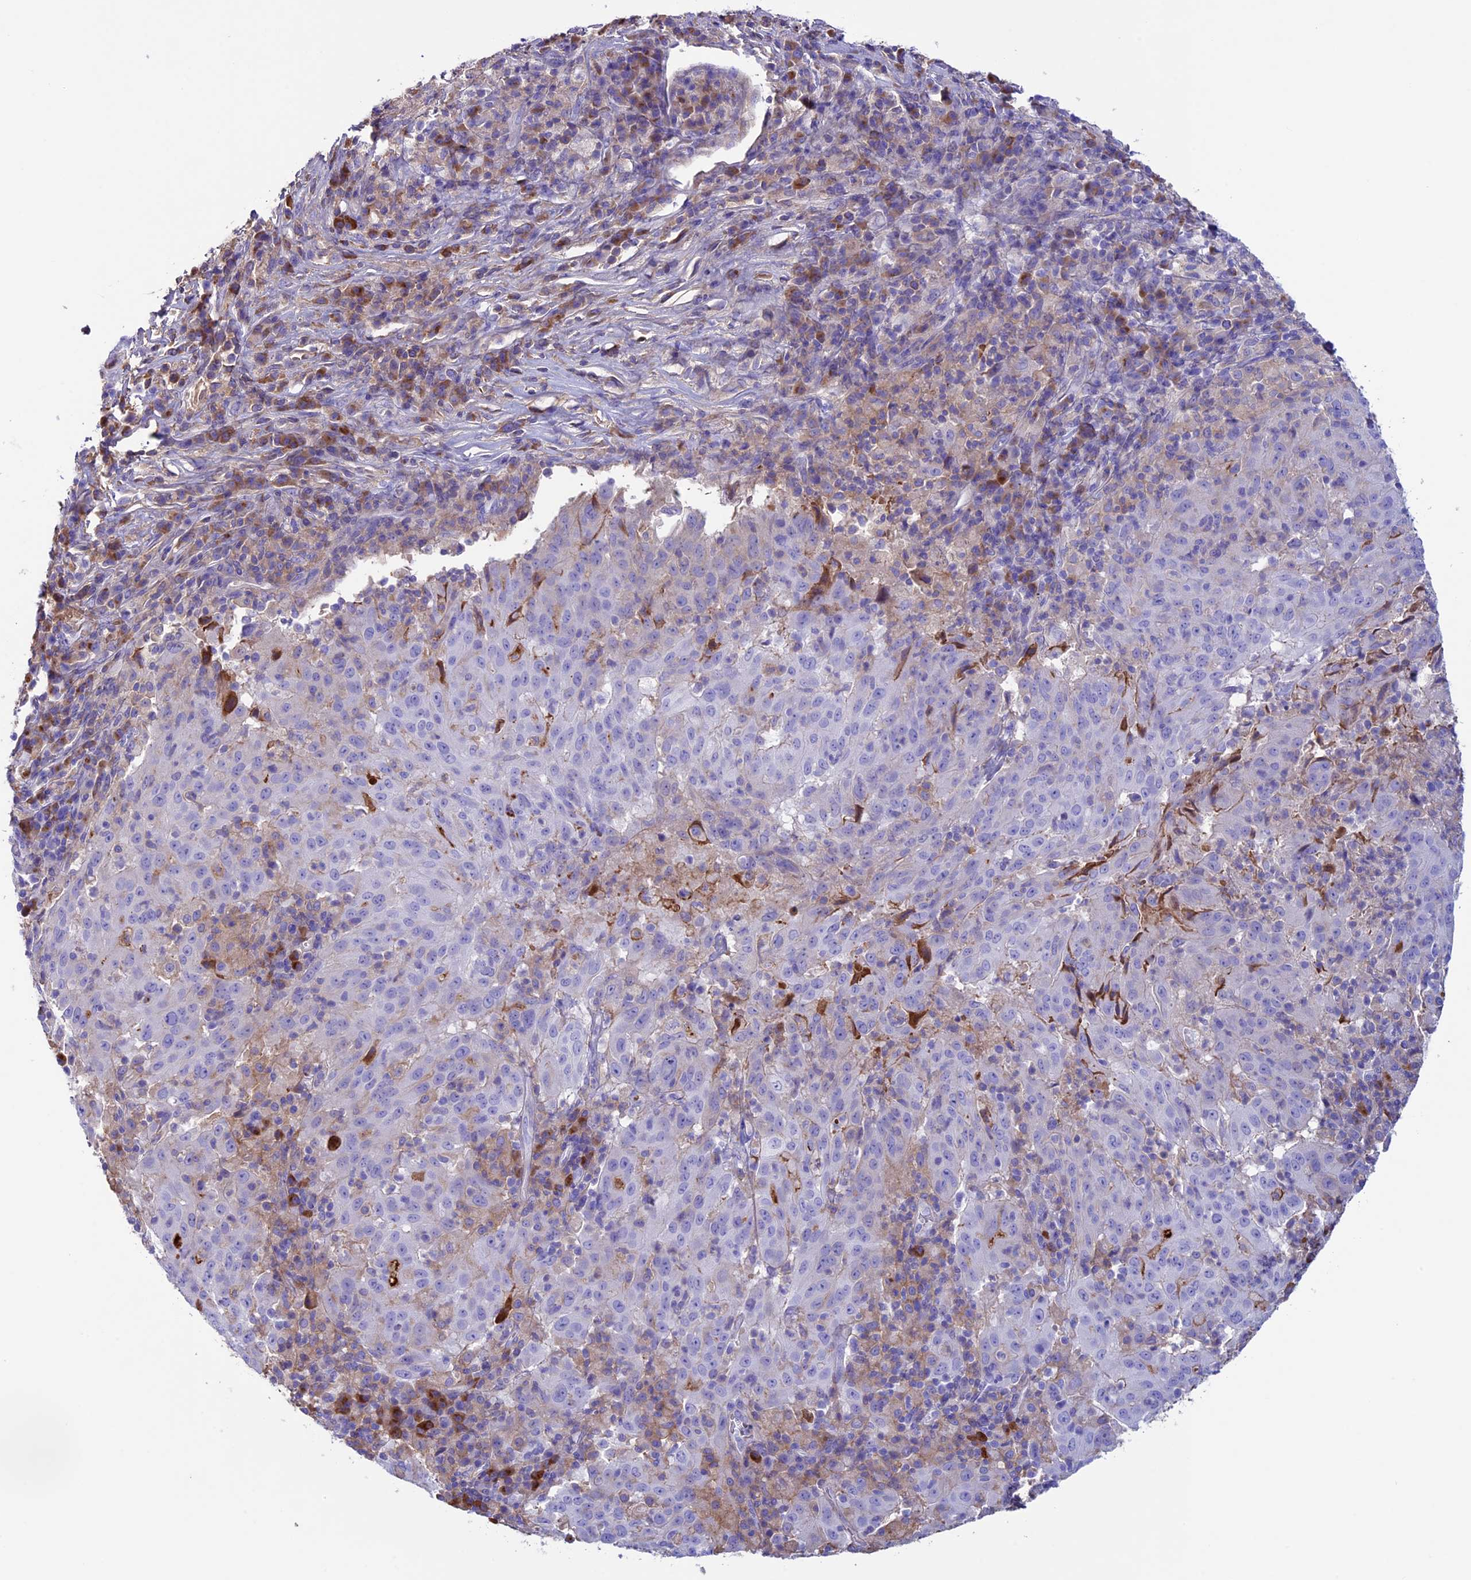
{"staining": {"intensity": "negative", "quantity": "none", "location": "none"}, "tissue": "pancreatic cancer", "cell_type": "Tumor cells", "image_type": "cancer", "snomed": [{"axis": "morphology", "description": "Adenocarcinoma, NOS"}, {"axis": "topography", "description": "Pancreas"}], "caption": "Immunohistochemical staining of human adenocarcinoma (pancreatic) exhibits no significant staining in tumor cells.", "gene": "IGSF6", "patient": {"sex": "male", "age": 63}}